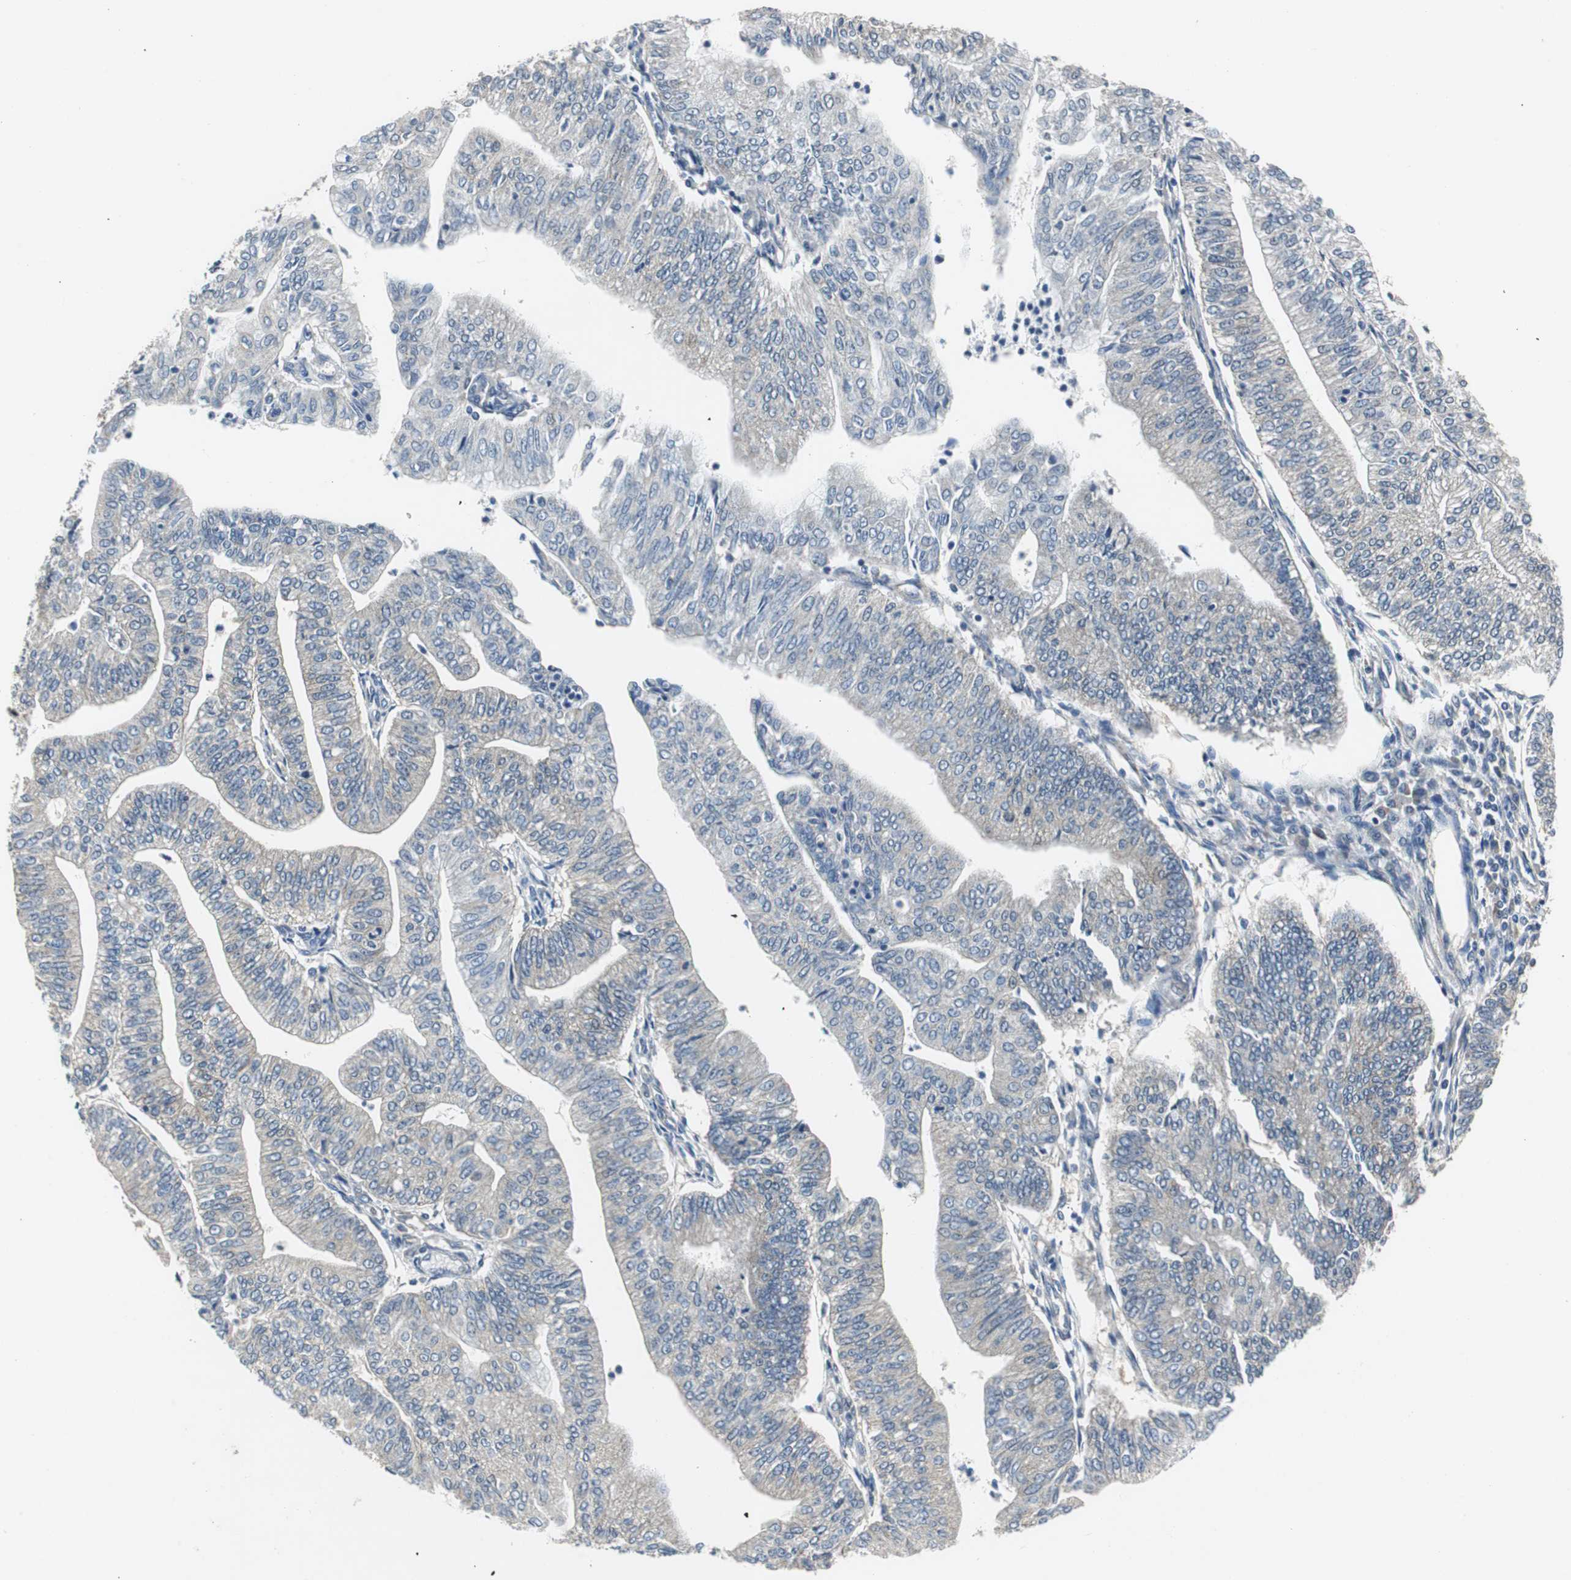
{"staining": {"intensity": "negative", "quantity": "none", "location": "none"}, "tissue": "endometrial cancer", "cell_type": "Tumor cells", "image_type": "cancer", "snomed": [{"axis": "morphology", "description": "Adenocarcinoma, NOS"}, {"axis": "topography", "description": "Endometrium"}], "caption": "This is a image of immunohistochemistry (IHC) staining of endometrial adenocarcinoma, which shows no expression in tumor cells.", "gene": "ISCU", "patient": {"sex": "female", "age": 59}}